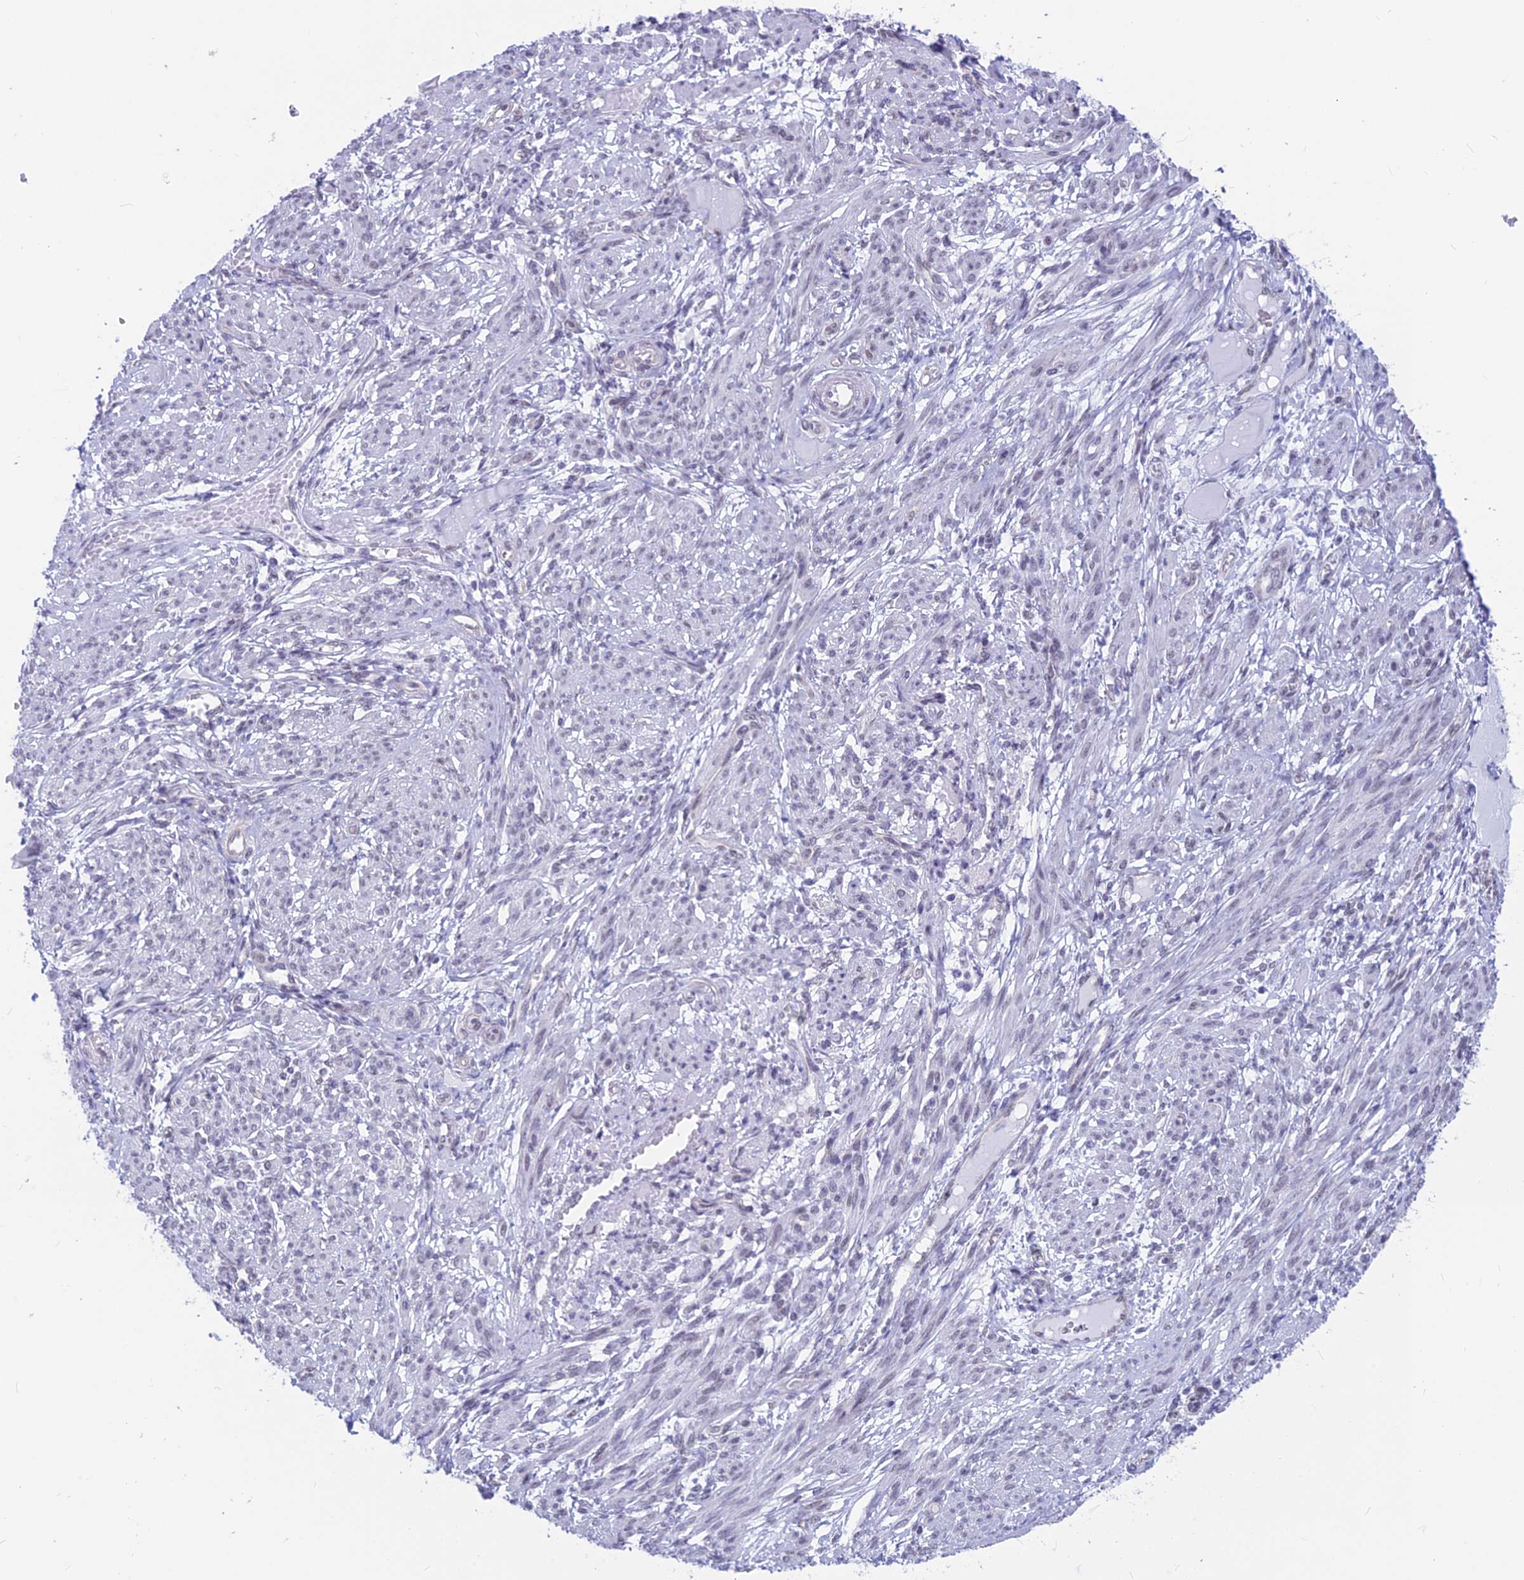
{"staining": {"intensity": "negative", "quantity": "none", "location": "none"}, "tissue": "smooth muscle", "cell_type": "Smooth muscle cells", "image_type": "normal", "snomed": [{"axis": "morphology", "description": "Normal tissue, NOS"}, {"axis": "topography", "description": "Smooth muscle"}], "caption": "Smooth muscle cells are negative for protein expression in normal human smooth muscle. (DAB (3,3'-diaminobenzidine) IHC visualized using brightfield microscopy, high magnification).", "gene": "SRSF5", "patient": {"sex": "female", "age": 39}}